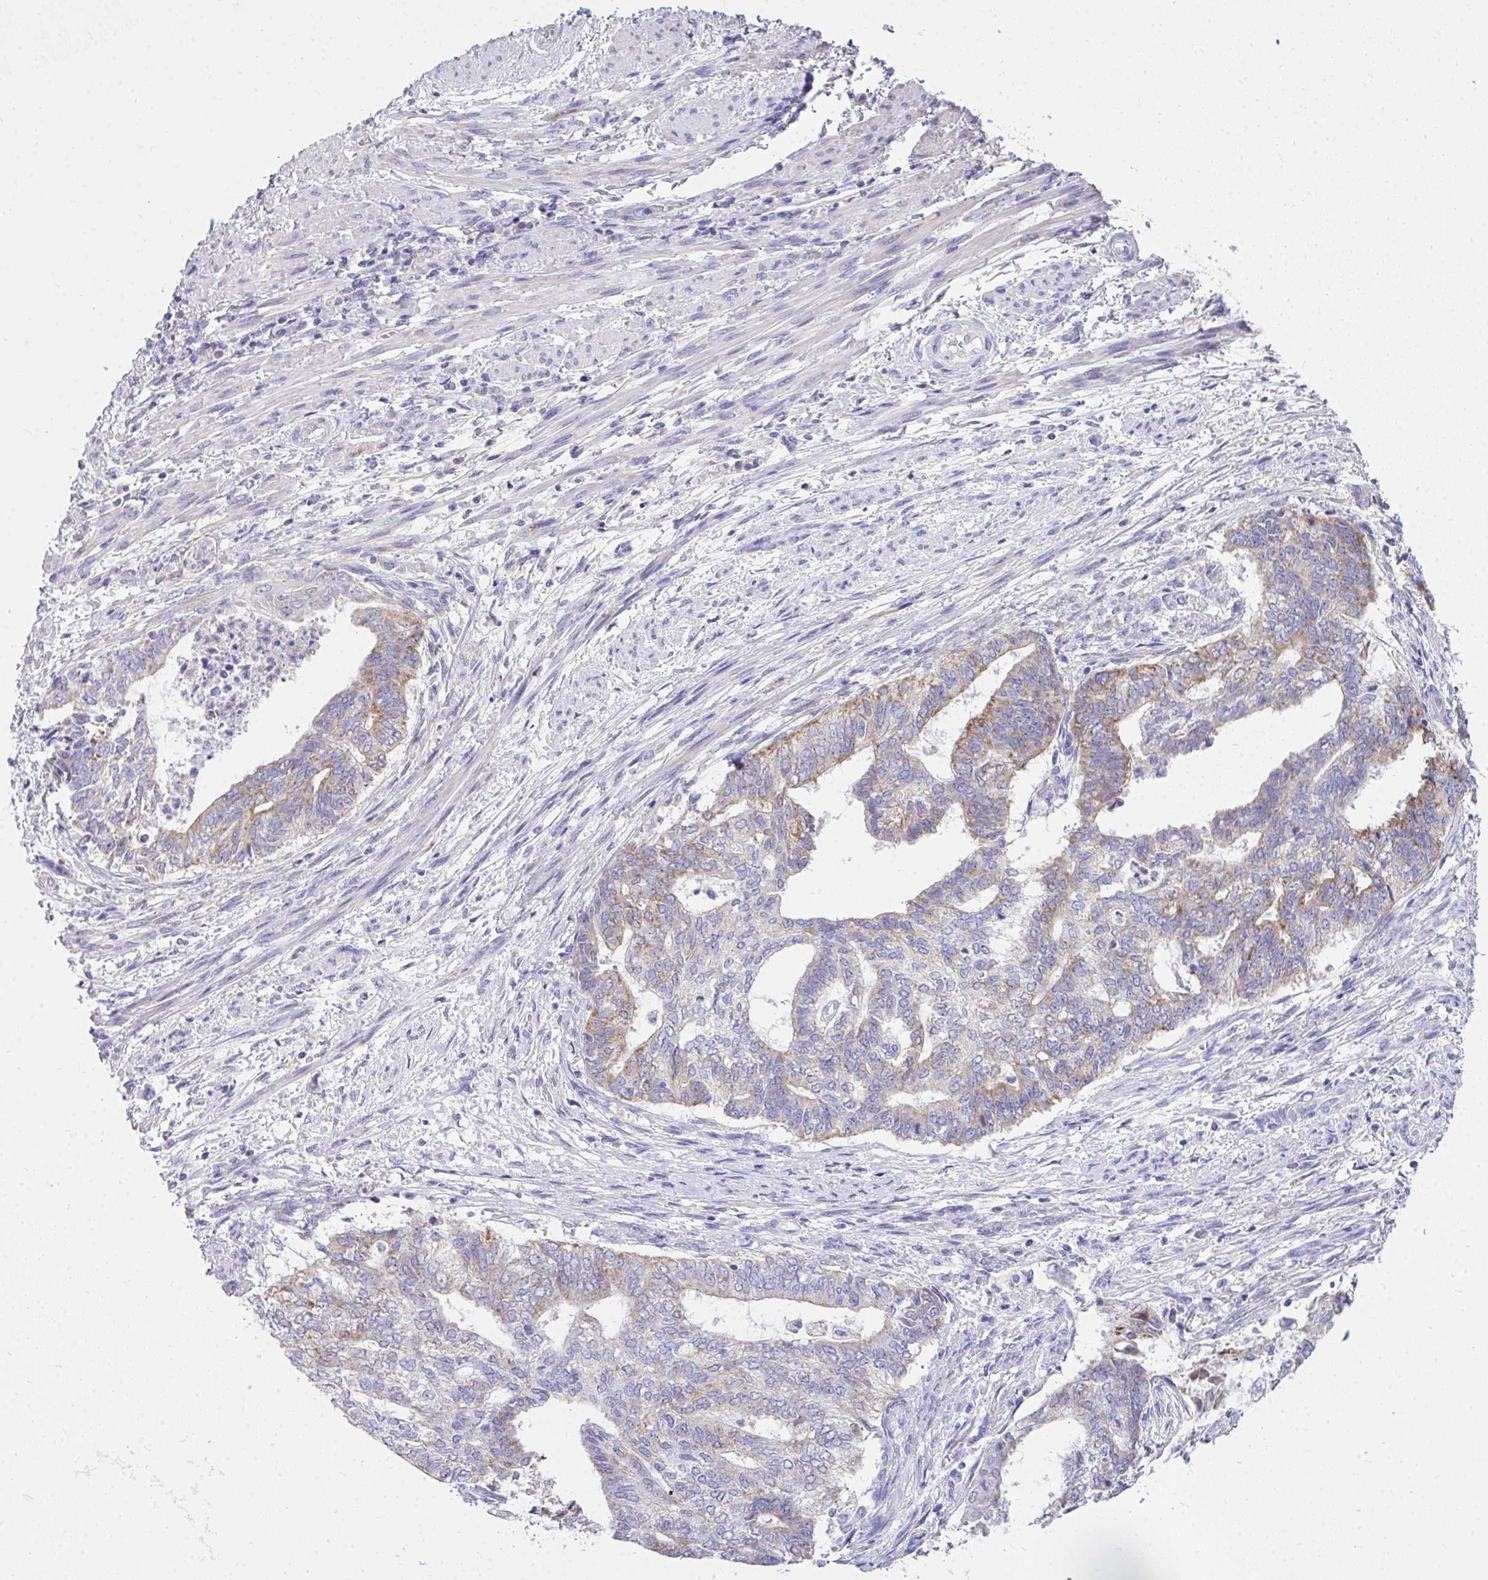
{"staining": {"intensity": "weak", "quantity": "25%-75%", "location": "cytoplasmic/membranous"}, "tissue": "endometrial cancer", "cell_type": "Tumor cells", "image_type": "cancer", "snomed": [{"axis": "morphology", "description": "Adenocarcinoma, NOS"}, {"axis": "topography", "description": "Endometrium"}], "caption": "This photomicrograph reveals endometrial adenocarcinoma stained with immunohistochemistry to label a protein in brown. The cytoplasmic/membranous of tumor cells show weak positivity for the protein. Nuclei are counter-stained blue.", "gene": "COA5", "patient": {"sex": "female", "age": 65}}